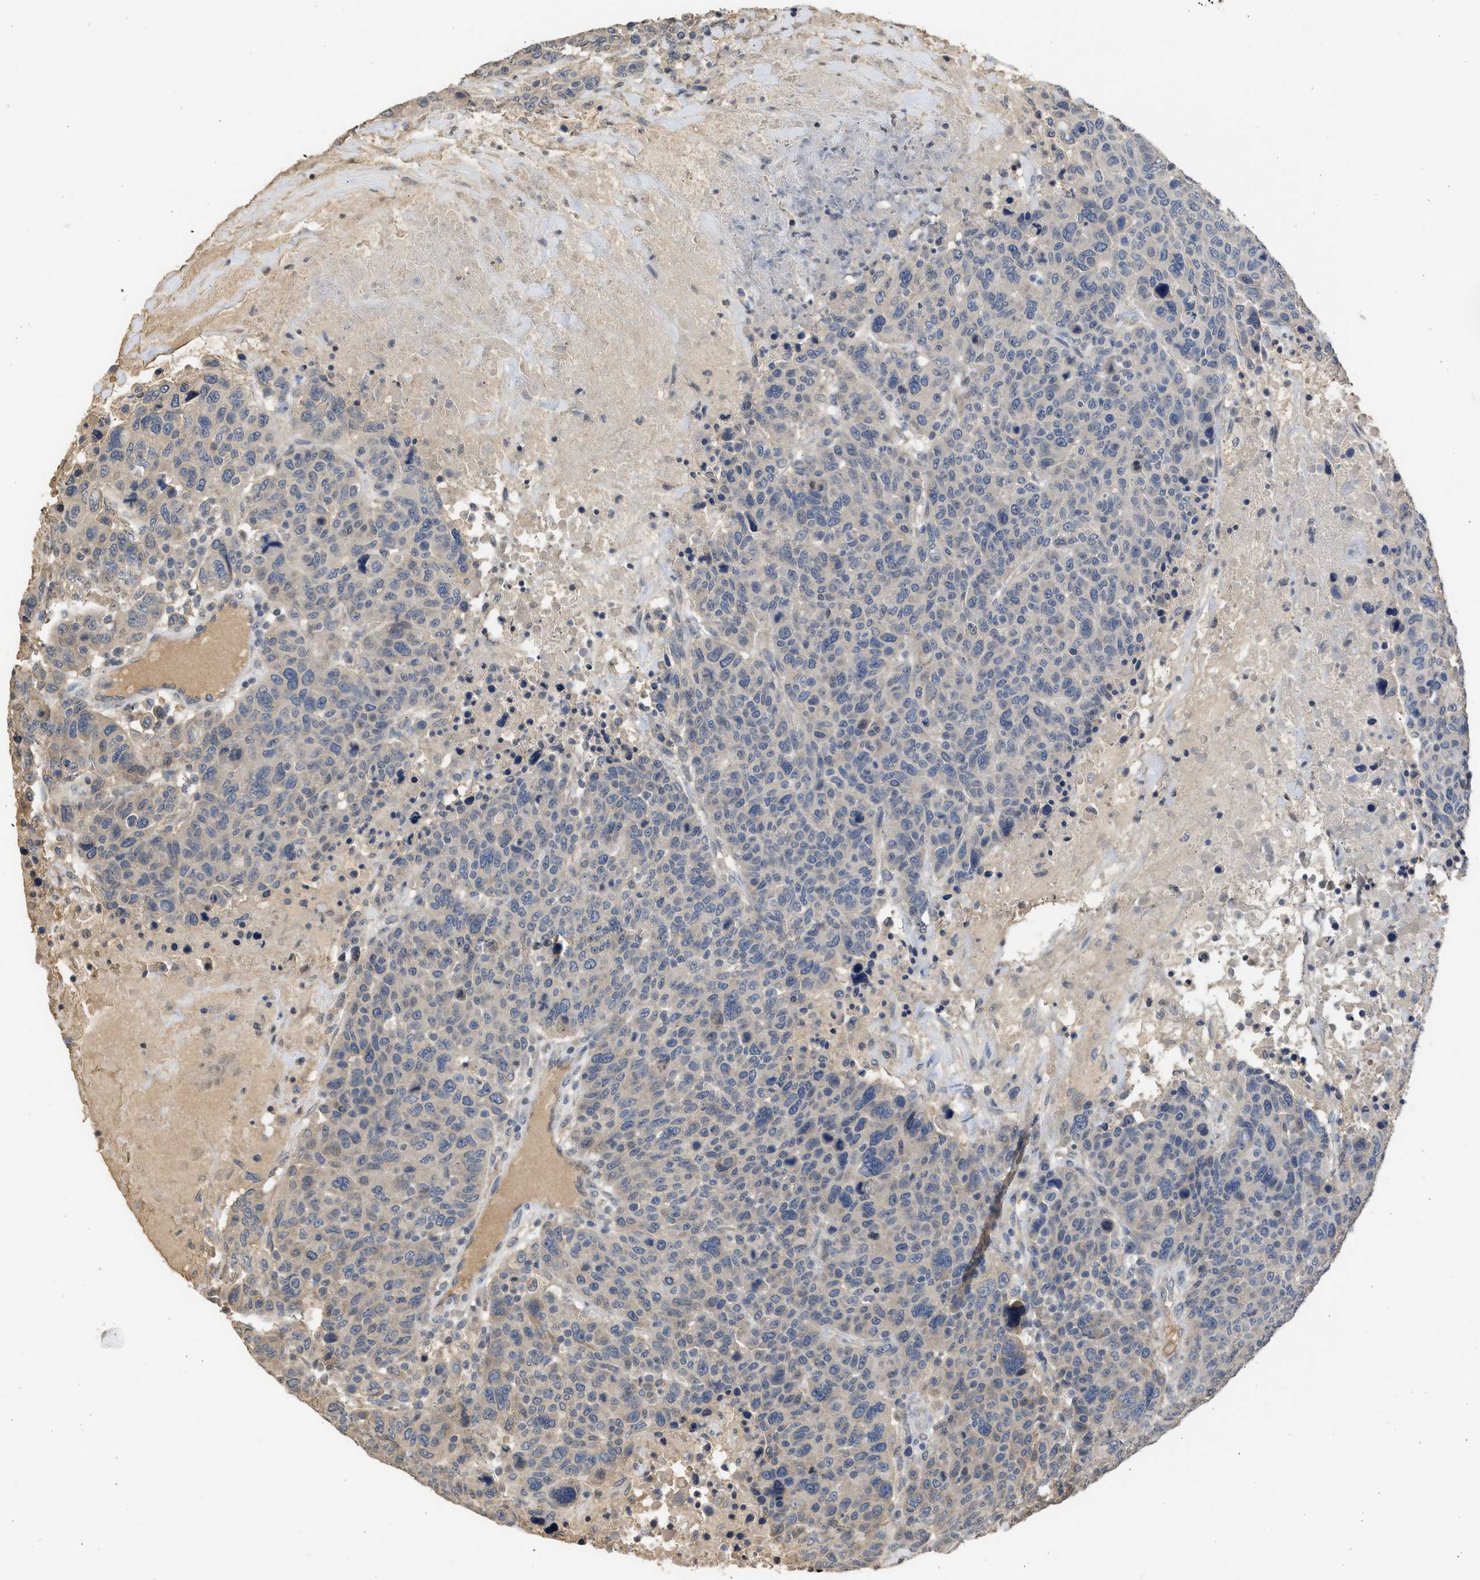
{"staining": {"intensity": "negative", "quantity": "none", "location": "none"}, "tissue": "breast cancer", "cell_type": "Tumor cells", "image_type": "cancer", "snomed": [{"axis": "morphology", "description": "Duct carcinoma"}, {"axis": "topography", "description": "Breast"}], "caption": "IHC micrograph of neoplastic tissue: human breast intraductal carcinoma stained with DAB (3,3'-diaminobenzidine) displays no significant protein positivity in tumor cells. Brightfield microscopy of immunohistochemistry (IHC) stained with DAB (3,3'-diaminobenzidine) (brown) and hematoxylin (blue), captured at high magnification.", "gene": "SULT2A1", "patient": {"sex": "female", "age": 37}}